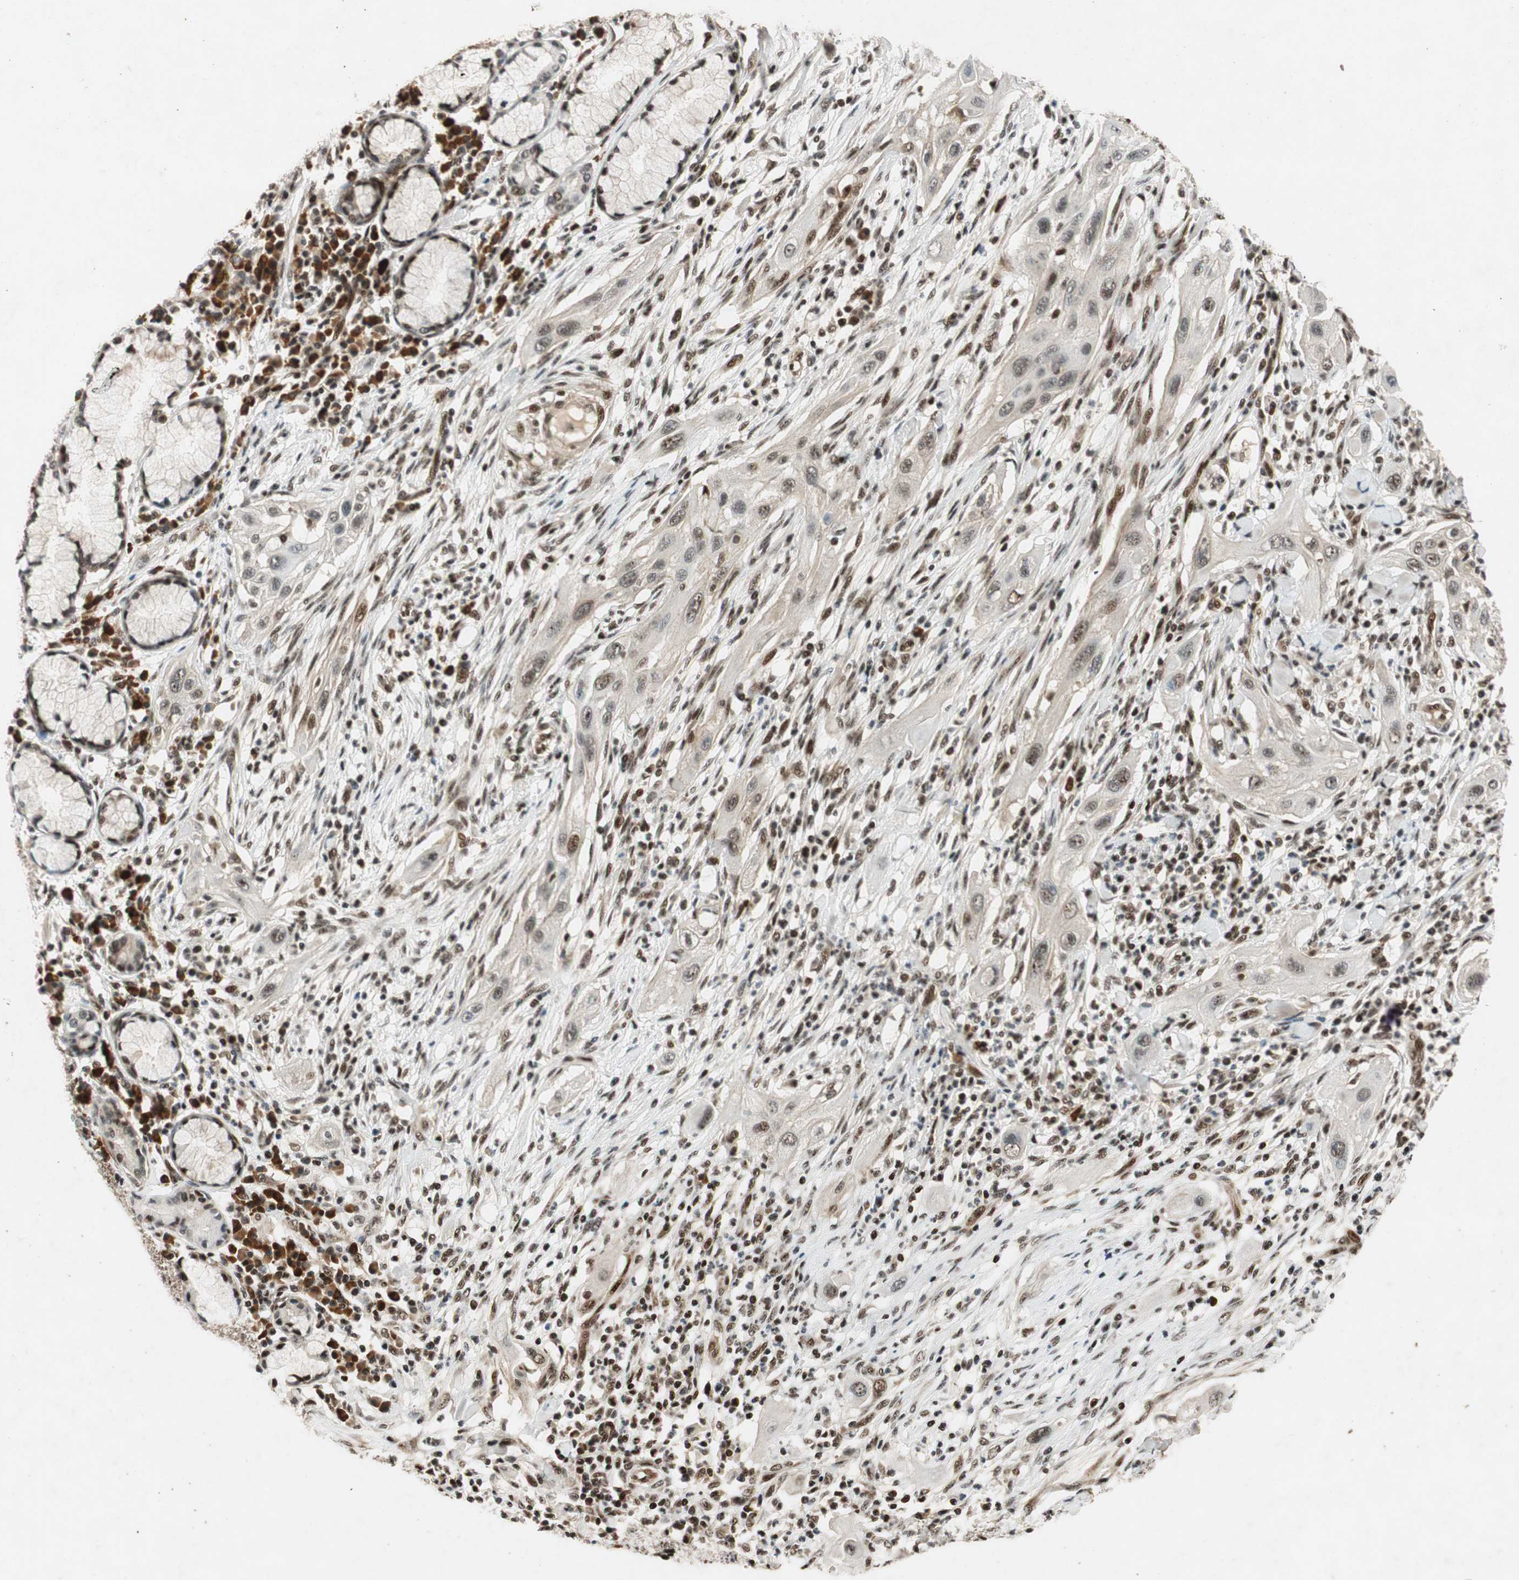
{"staining": {"intensity": "moderate", "quantity": ">75%", "location": "nuclear"}, "tissue": "lung cancer", "cell_type": "Tumor cells", "image_type": "cancer", "snomed": [{"axis": "morphology", "description": "Squamous cell carcinoma, NOS"}, {"axis": "topography", "description": "Lung"}], "caption": "Human lung squamous cell carcinoma stained with a brown dye displays moderate nuclear positive expression in about >75% of tumor cells.", "gene": "NCBP3", "patient": {"sex": "female", "age": 47}}